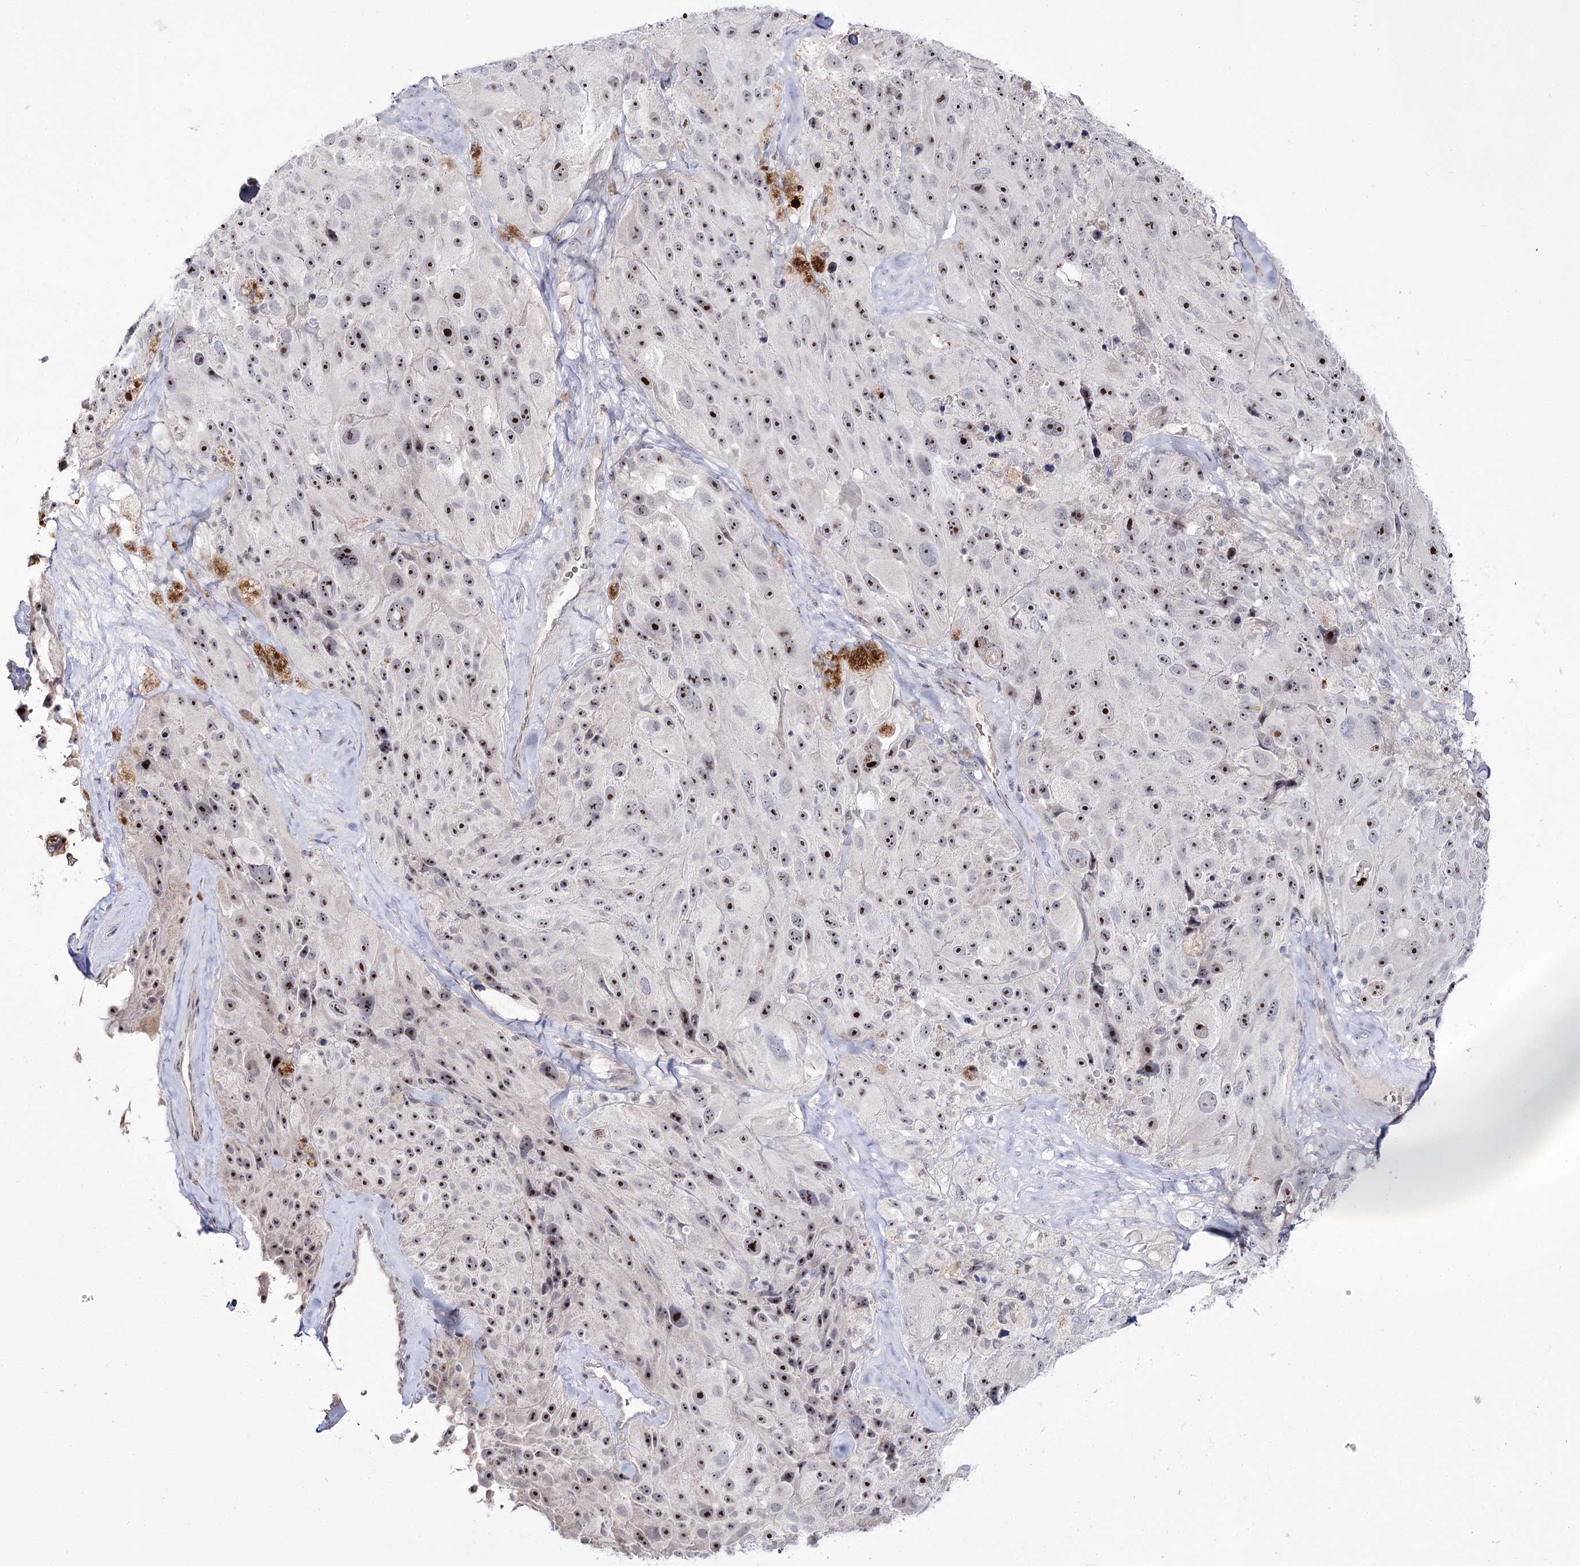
{"staining": {"intensity": "strong", "quantity": ">75%", "location": "nuclear"}, "tissue": "melanoma", "cell_type": "Tumor cells", "image_type": "cancer", "snomed": [{"axis": "morphology", "description": "Malignant melanoma, Metastatic site"}, {"axis": "topography", "description": "Lymph node"}], "caption": "DAB (3,3'-diaminobenzidine) immunohistochemical staining of melanoma reveals strong nuclear protein expression in about >75% of tumor cells.", "gene": "RRP9", "patient": {"sex": "male", "age": 62}}